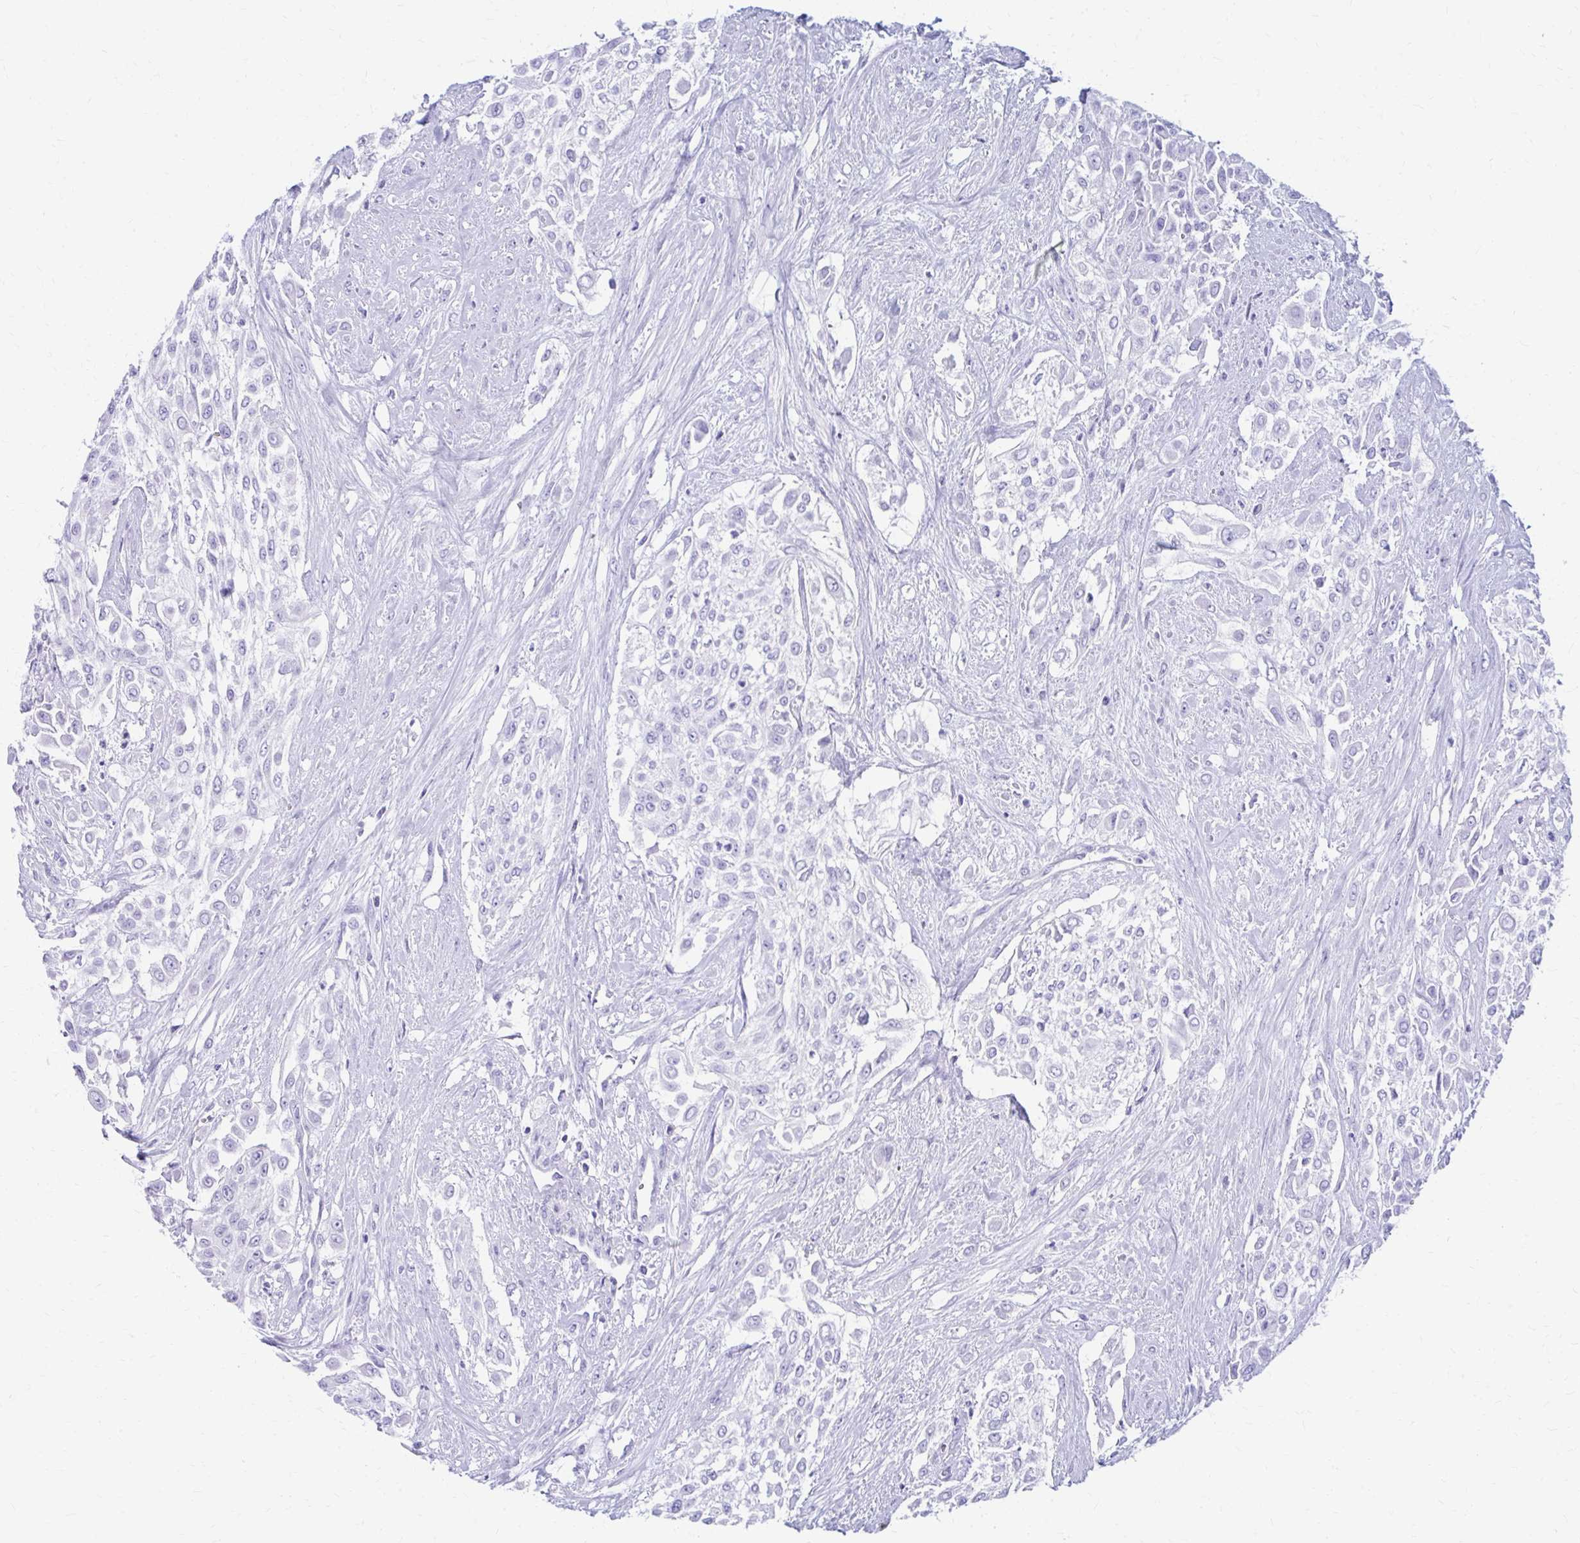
{"staining": {"intensity": "negative", "quantity": "none", "location": "none"}, "tissue": "urothelial cancer", "cell_type": "Tumor cells", "image_type": "cancer", "snomed": [{"axis": "morphology", "description": "Urothelial carcinoma, High grade"}, {"axis": "topography", "description": "Urinary bladder"}], "caption": "A photomicrograph of high-grade urothelial carcinoma stained for a protein demonstrates no brown staining in tumor cells.", "gene": "NSG2", "patient": {"sex": "male", "age": 57}}